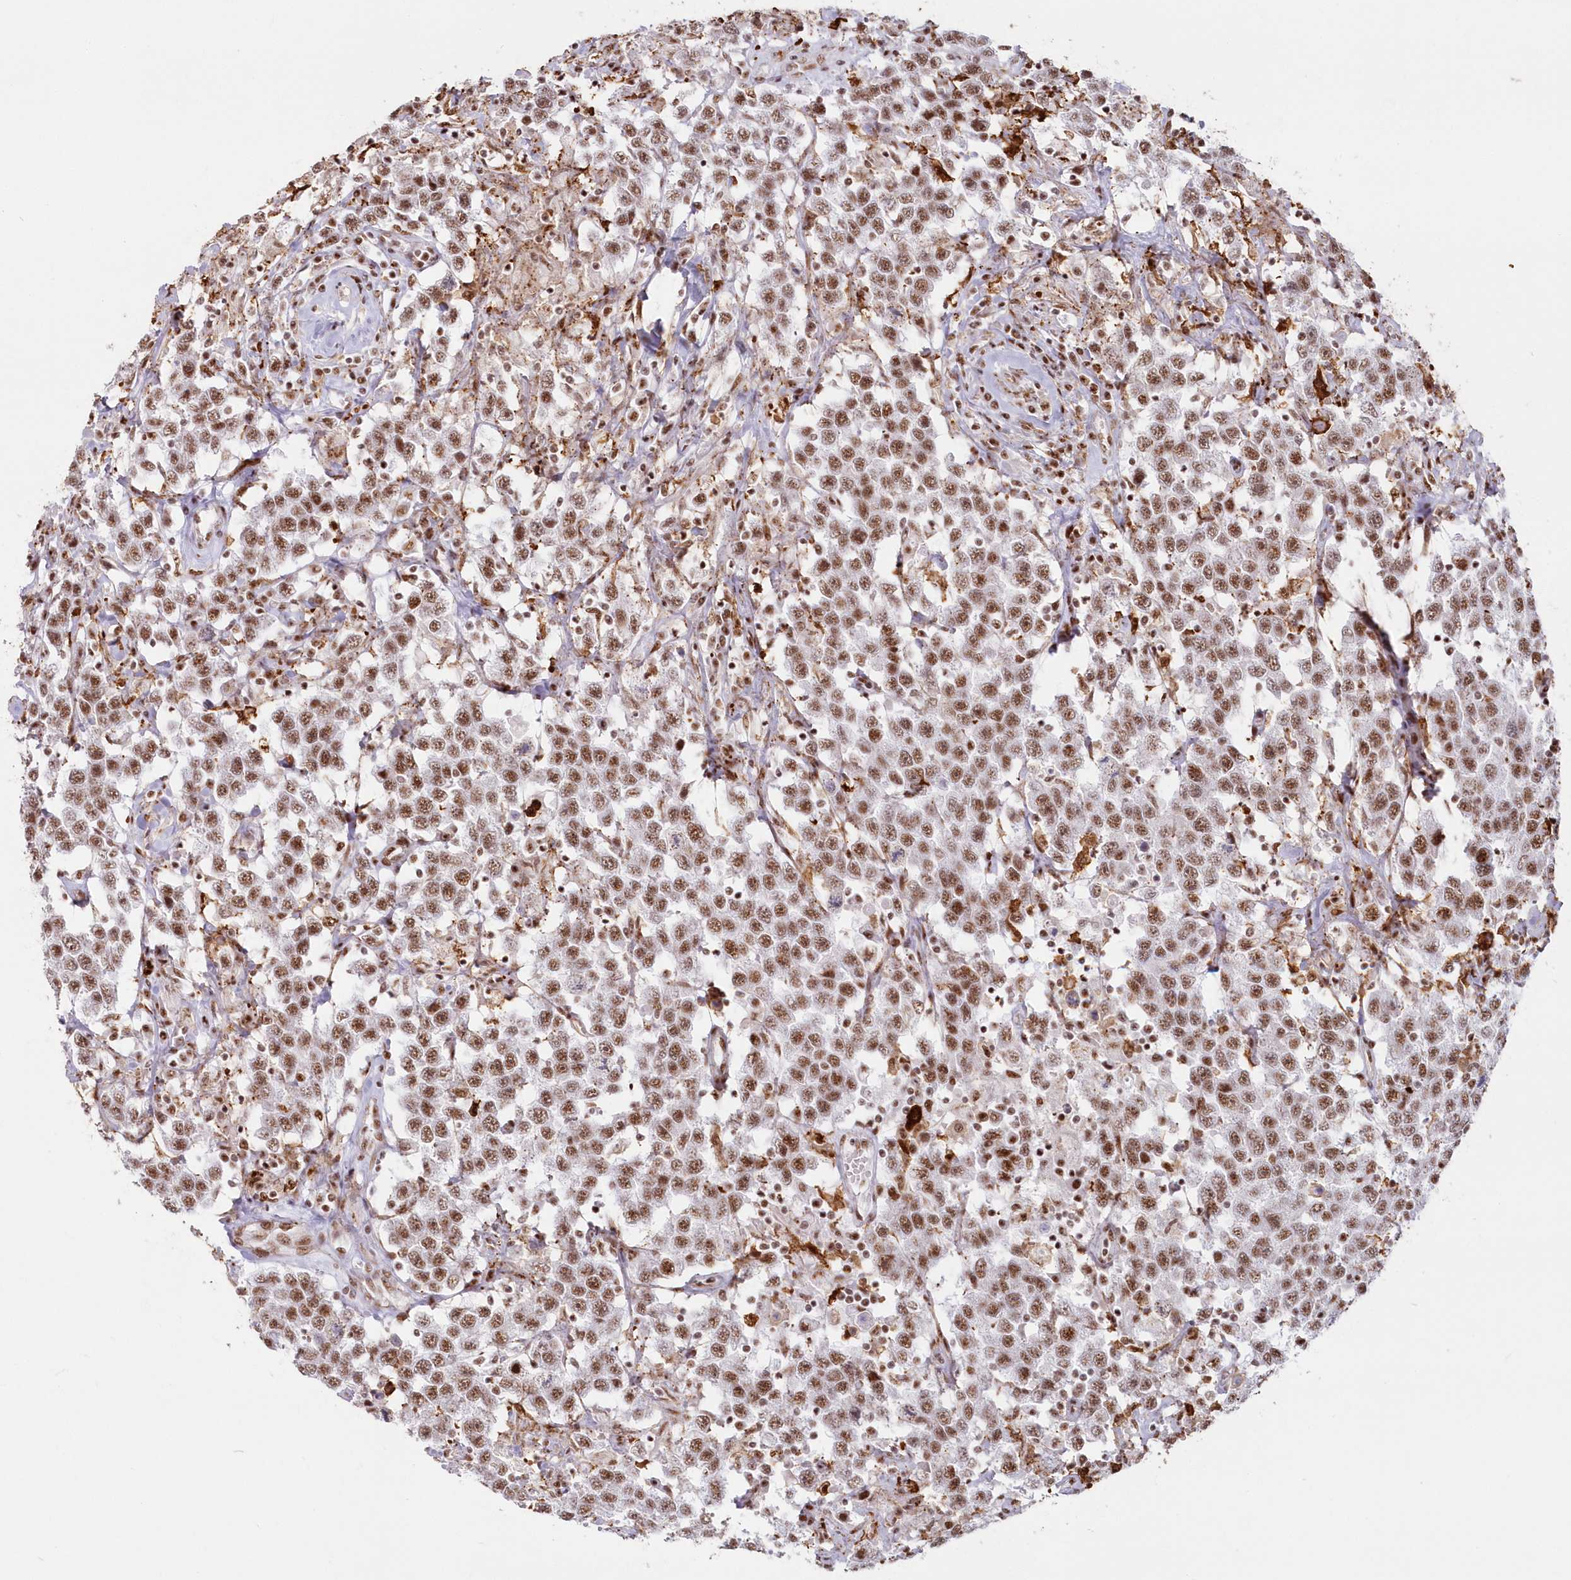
{"staining": {"intensity": "moderate", "quantity": ">75%", "location": "nuclear"}, "tissue": "testis cancer", "cell_type": "Tumor cells", "image_type": "cancer", "snomed": [{"axis": "morphology", "description": "Seminoma, NOS"}, {"axis": "topography", "description": "Testis"}], "caption": "High-magnification brightfield microscopy of testis seminoma stained with DAB (brown) and counterstained with hematoxylin (blue). tumor cells exhibit moderate nuclear expression is identified in approximately>75% of cells.", "gene": "DDX46", "patient": {"sex": "male", "age": 41}}